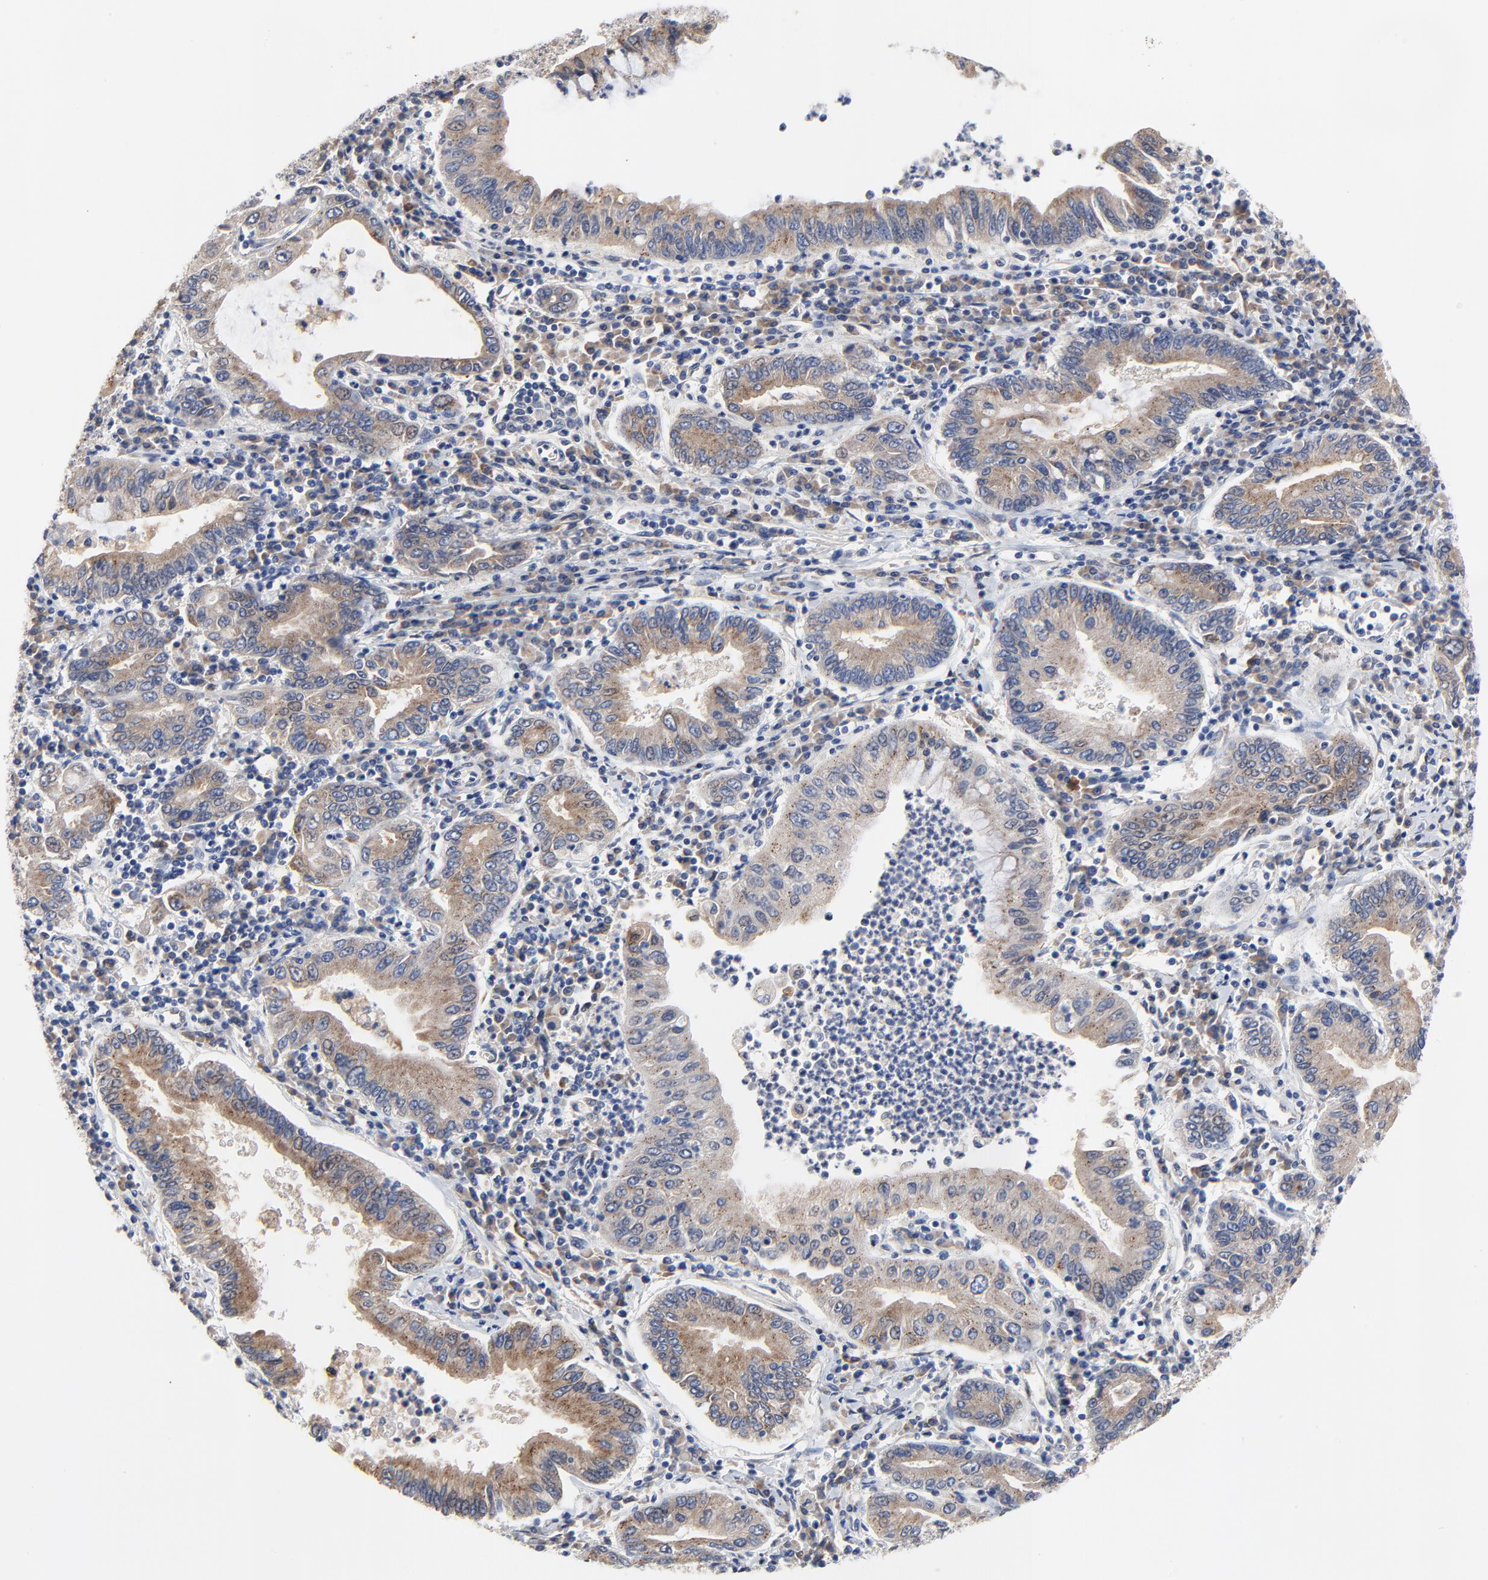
{"staining": {"intensity": "moderate", "quantity": ">75%", "location": "cytoplasmic/membranous"}, "tissue": "stomach cancer", "cell_type": "Tumor cells", "image_type": "cancer", "snomed": [{"axis": "morphology", "description": "Normal tissue, NOS"}, {"axis": "morphology", "description": "Adenocarcinoma, NOS"}, {"axis": "topography", "description": "Esophagus"}, {"axis": "topography", "description": "Stomach, upper"}, {"axis": "topography", "description": "Peripheral nerve tissue"}], "caption": "Brown immunohistochemical staining in stomach adenocarcinoma reveals moderate cytoplasmic/membranous positivity in approximately >75% of tumor cells.", "gene": "VAV2", "patient": {"sex": "male", "age": 62}}